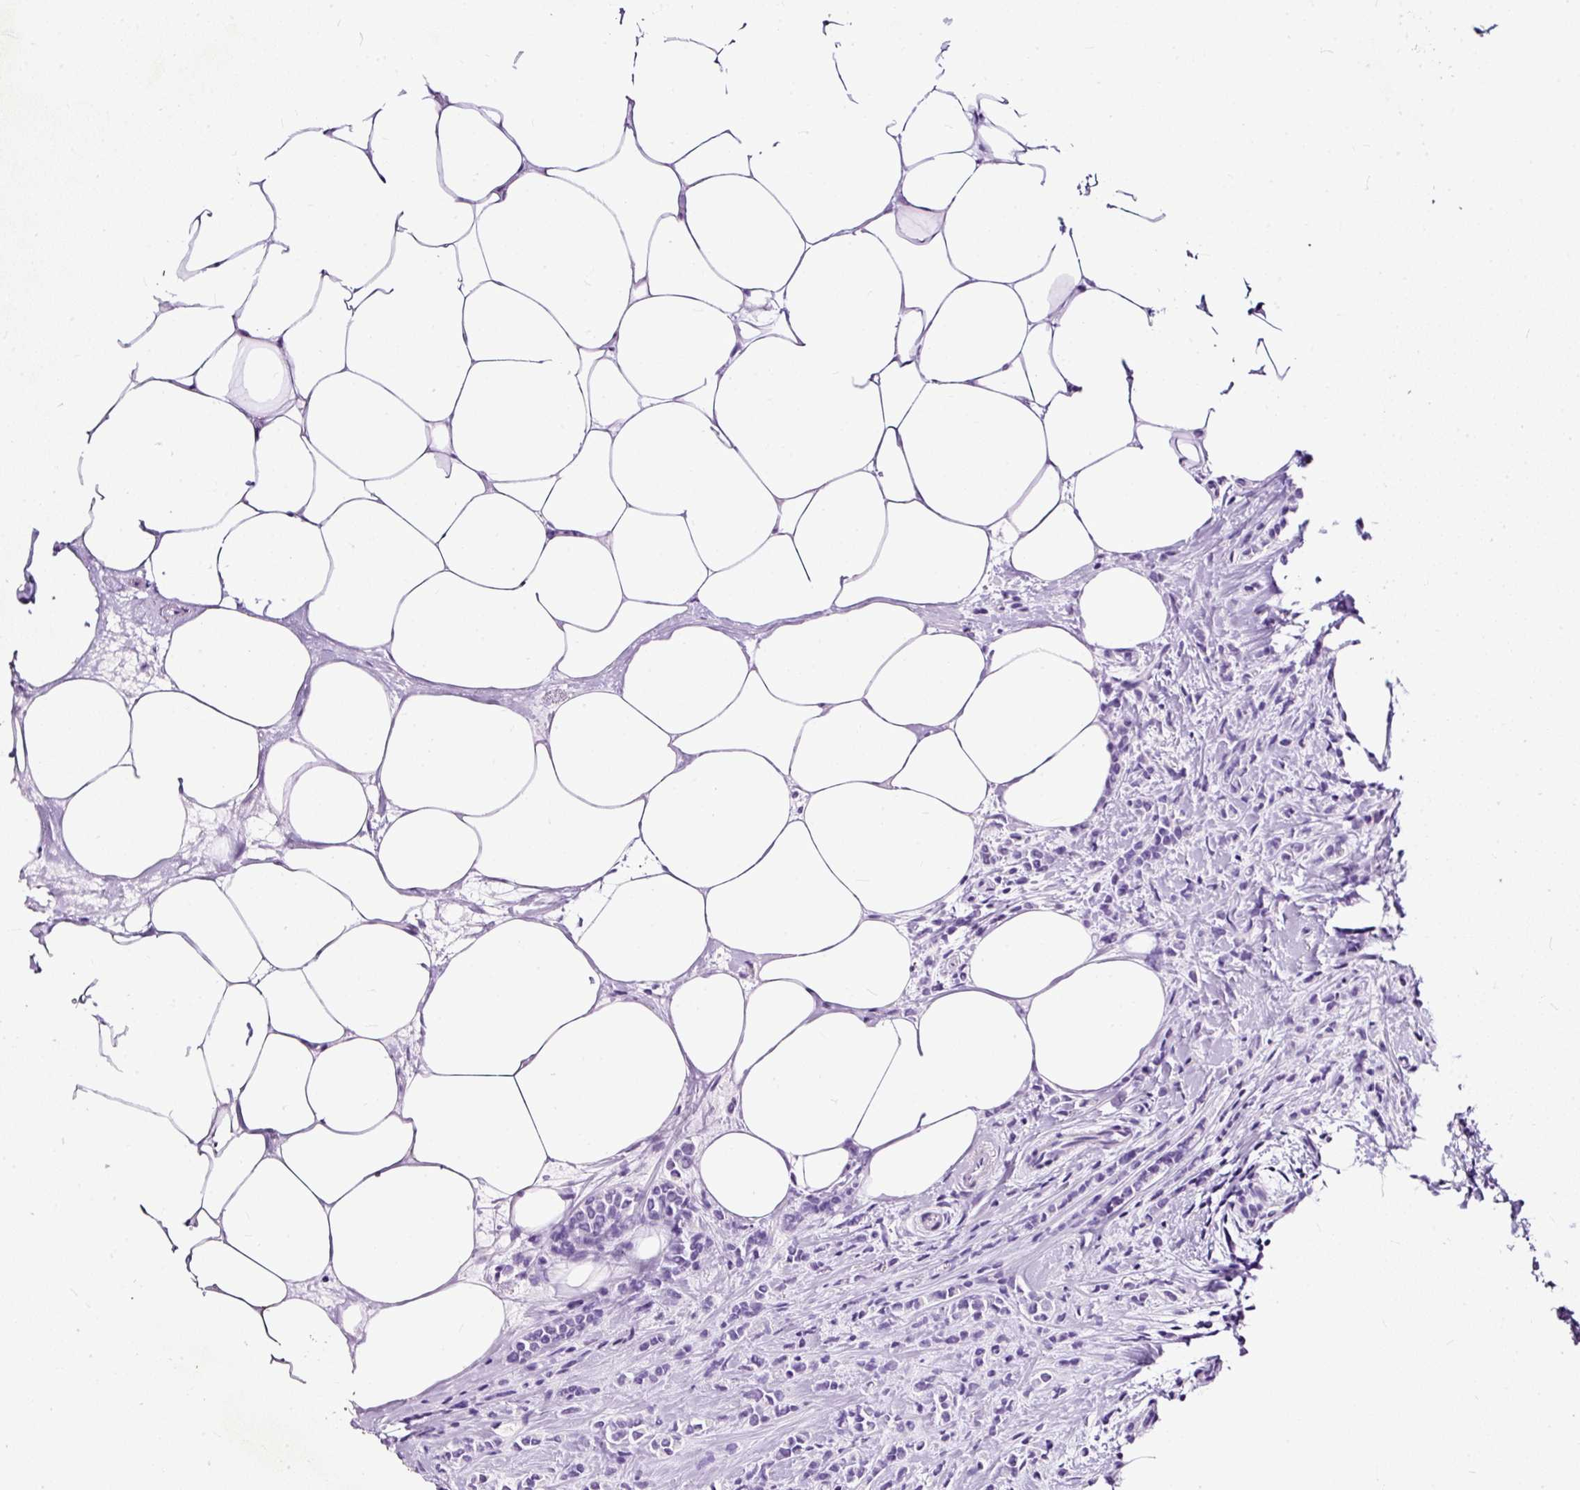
{"staining": {"intensity": "negative", "quantity": "none", "location": "none"}, "tissue": "breast cancer", "cell_type": "Tumor cells", "image_type": "cancer", "snomed": [{"axis": "morphology", "description": "Lobular carcinoma"}, {"axis": "topography", "description": "Breast"}], "caption": "A histopathology image of human breast cancer is negative for staining in tumor cells.", "gene": "STOX2", "patient": {"sex": "female", "age": 84}}